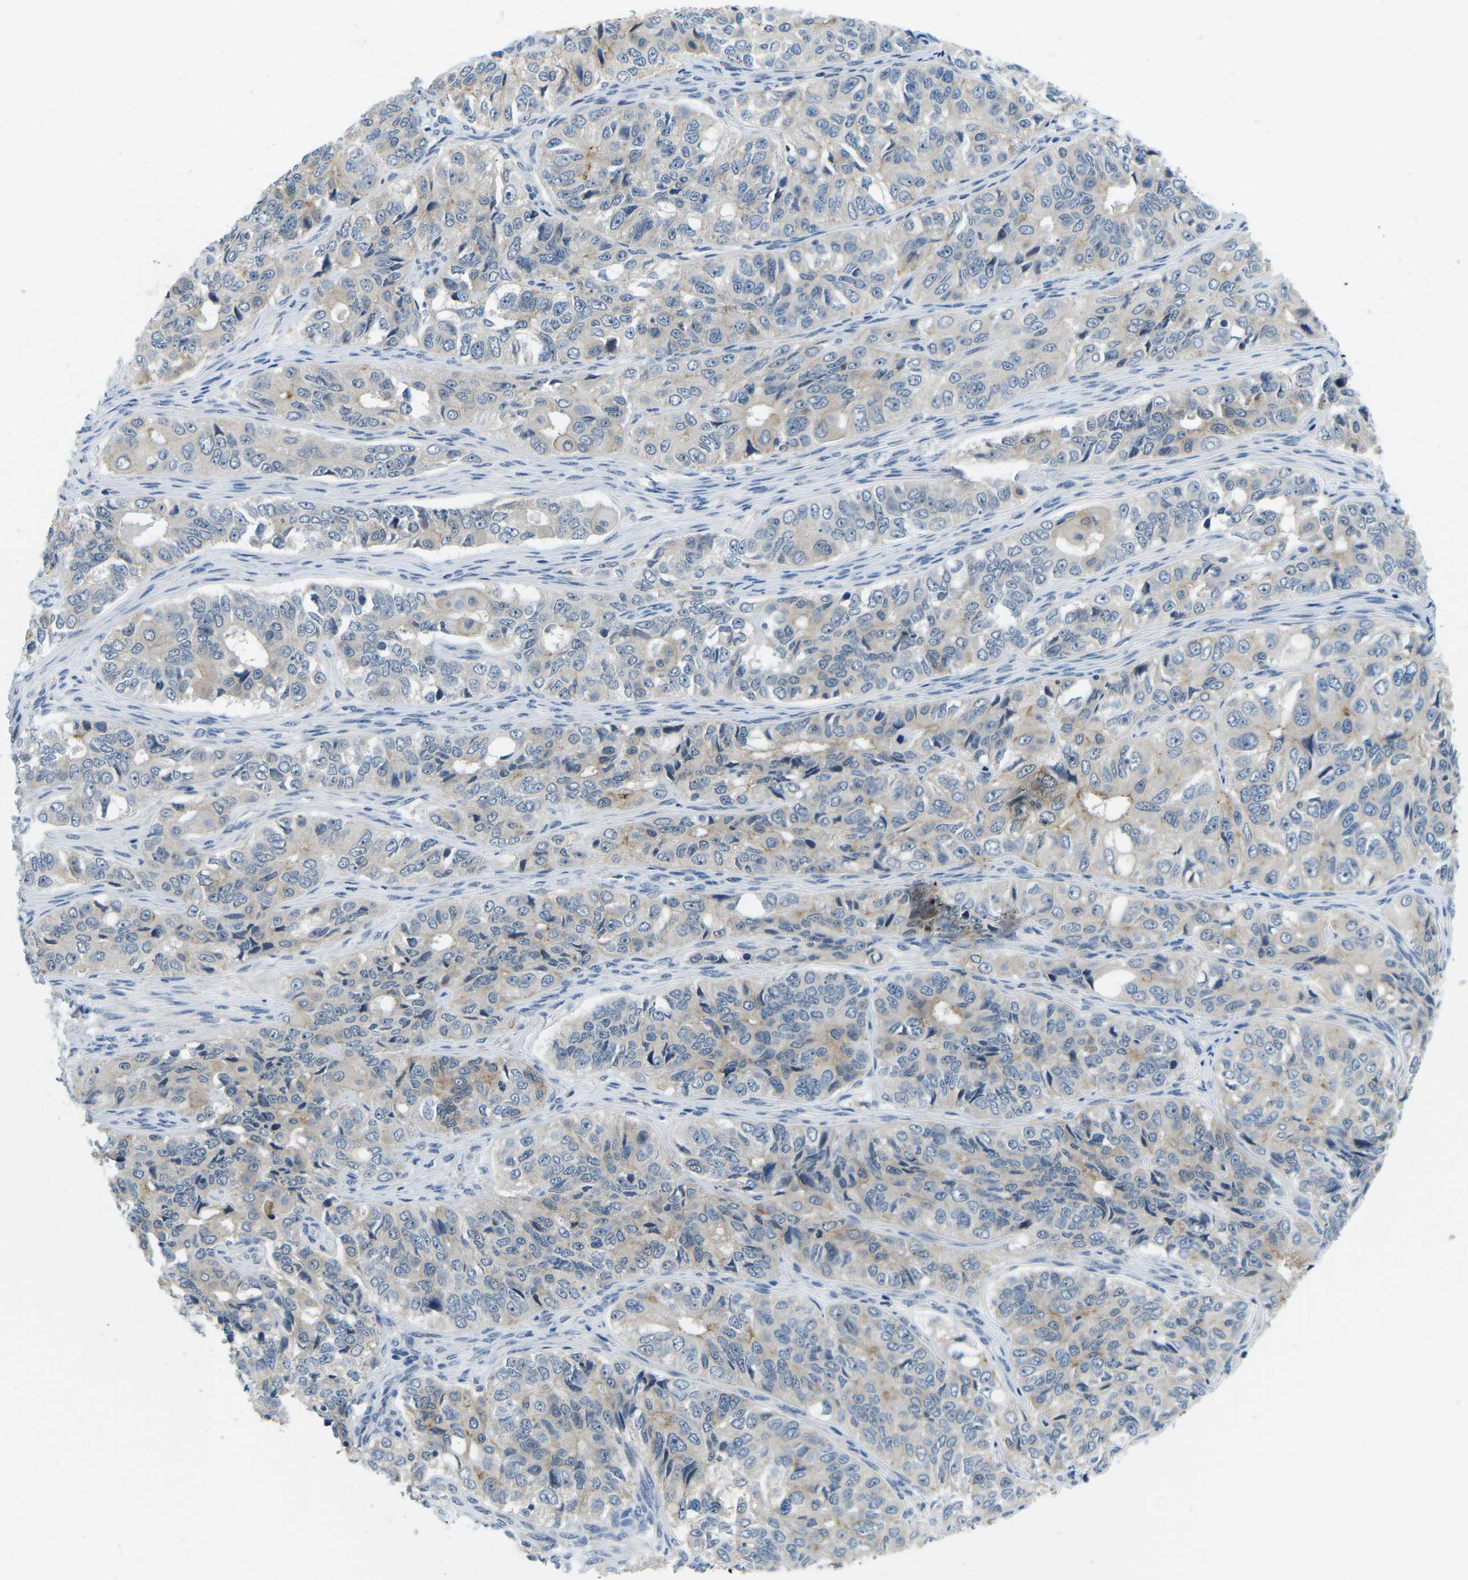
{"staining": {"intensity": "weak", "quantity": "<25%", "location": "cytoplasmic/membranous"}, "tissue": "ovarian cancer", "cell_type": "Tumor cells", "image_type": "cancer", "snomed": [{"axis": "morphology", "description": "Carcinoma, endometroid"}, {"axis": "topography", "description": "Ovary"}], "caption": "This is an immunohistochemistry photomicrograph of ovarian endometroid carcinoma. There is no expression in tumor cells.", "gene": "CTNND1", "patient": {"sex": "female", "age": 51}}